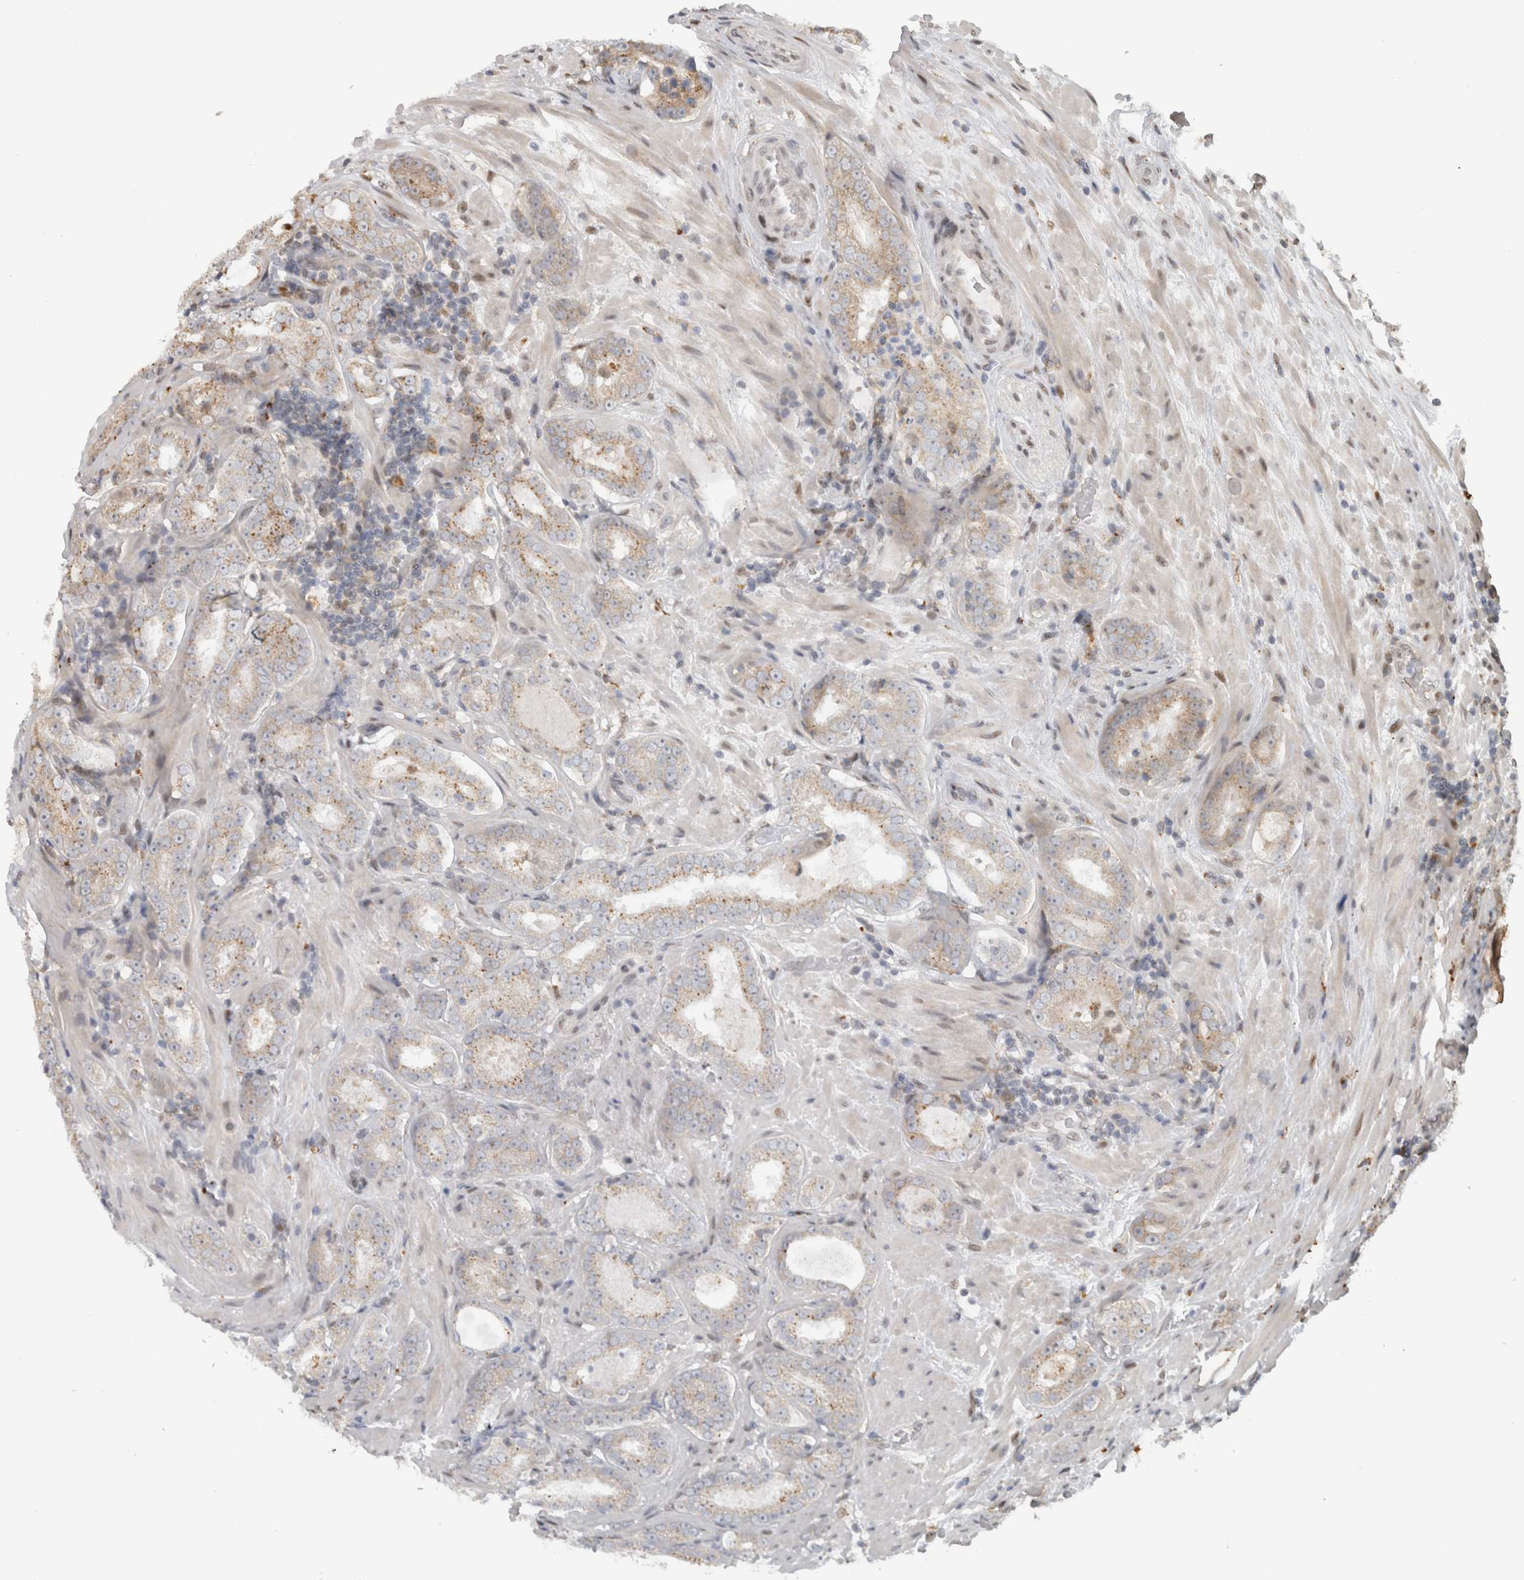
{"staining": {"intensity": "moderate", "quantity": ">75%", "location": "cytoplasmic/membranous"}, "tissue": "prostate cancer", "cell_type": "Tumor cells", "image_type": "cancer", "snomed": [{"axis": "morphology", "description": "Adenocarcinoma, Low grade"}, {"axis": "topography", "description": "Prostate"}], "caption": "Human adenocarcinoma (low-grade) (prostate) stained with a brown dye demonstrates moderate cytoplasmic/membranous positive expression in approximately >75% of tumor cells.", "gene": "NAB2", "patient": {"sex": "male", "age": 69}}